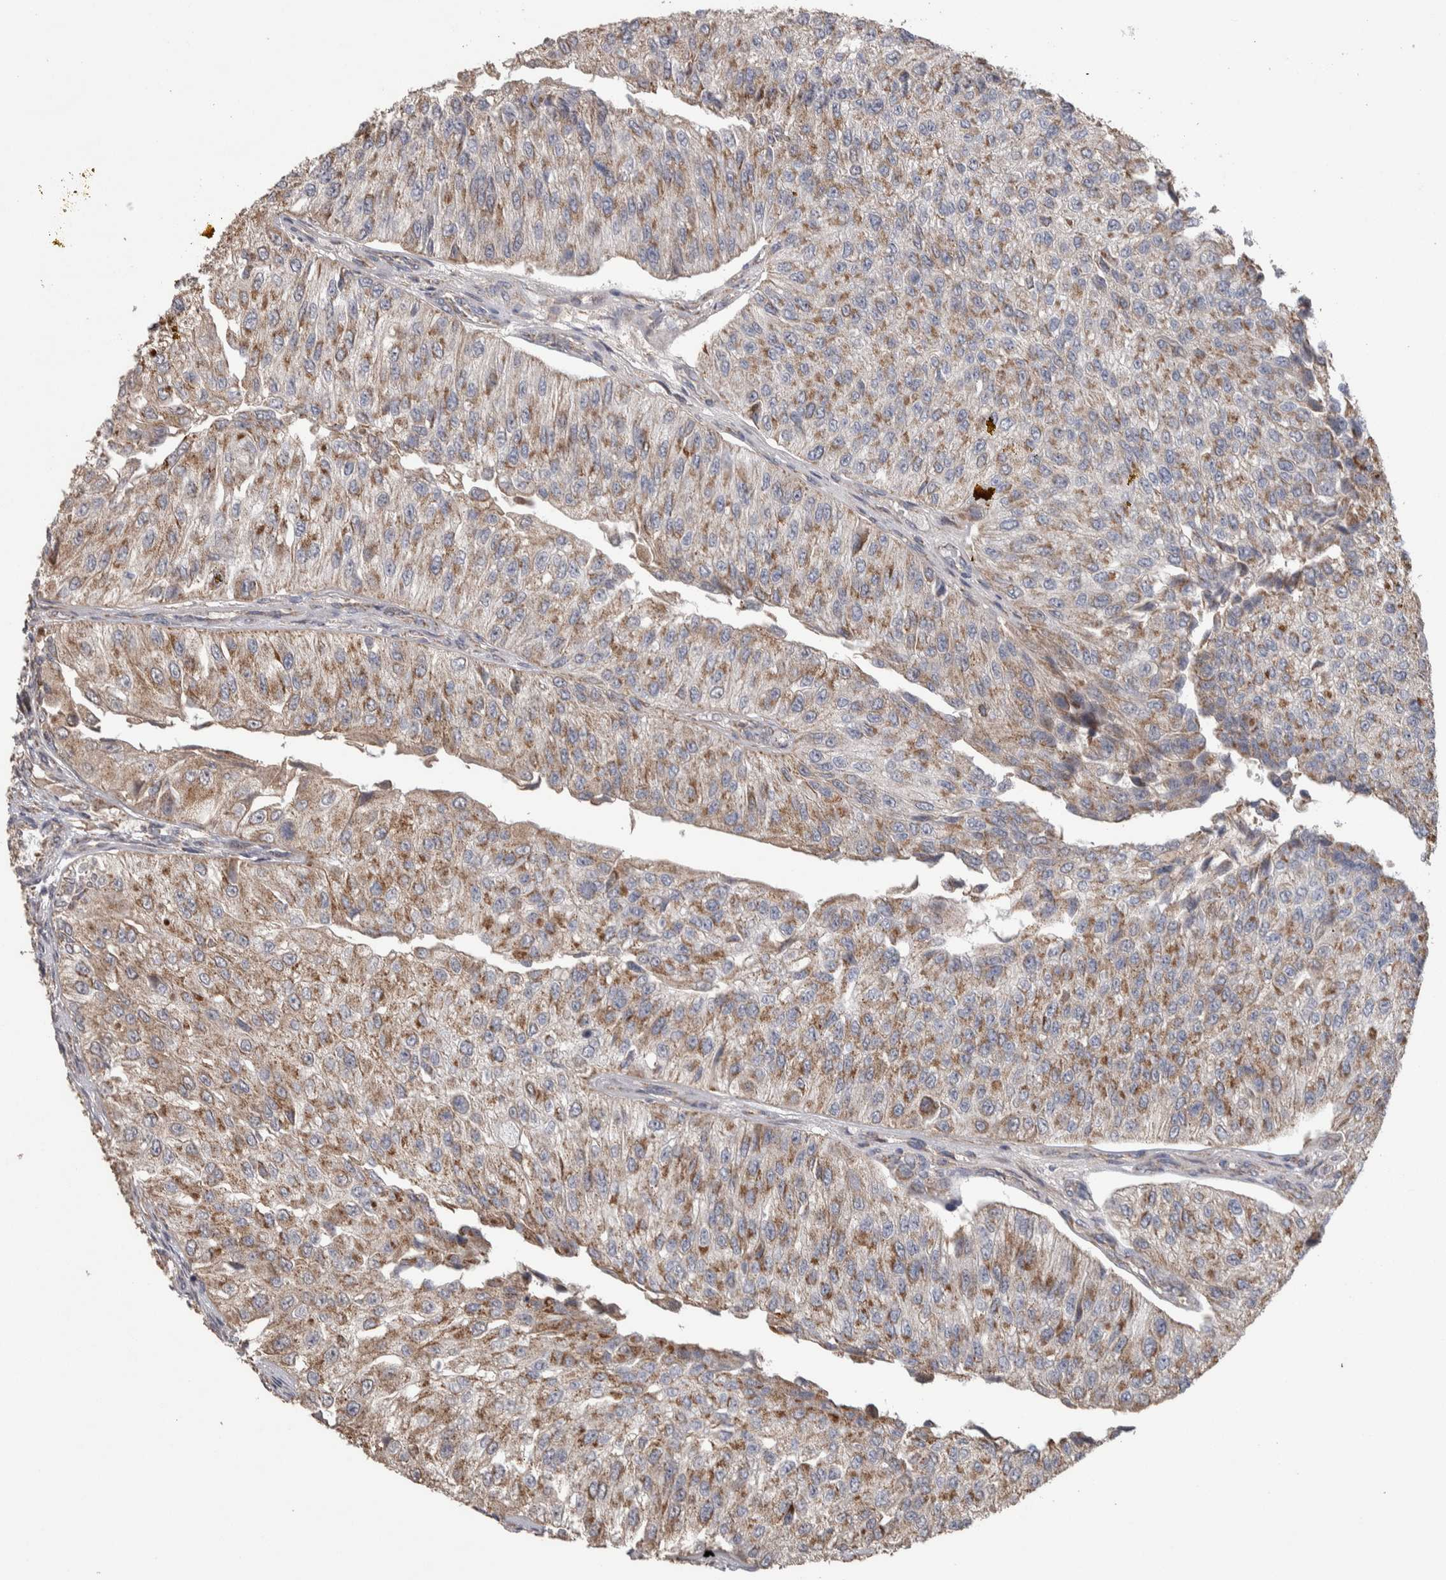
{"staining": {"intensity": "moderate", "quantity": ">75%", "location": "cytoplasmic/membranous"}, "tissue": "urothelial cancer", "cell_type": "Tumor cells", "image_type": "cancer", "snomed": [{"axis": "morphology", "description": "Urothelial carcinoma, High grade"}, {"axis": "topography", "description": "Kidney"}, {"axis": "topography", "description": "Urinary bladder"}], "caption": "DAB immunohistochemical staining of urothelial carcinoma (high-grade) demonstrates moderate cytoplasmic/membranous protein staining in about >75% of tumor cells.", "gene": "SCO1", "patient": {"sex": "male", "age": 77}}